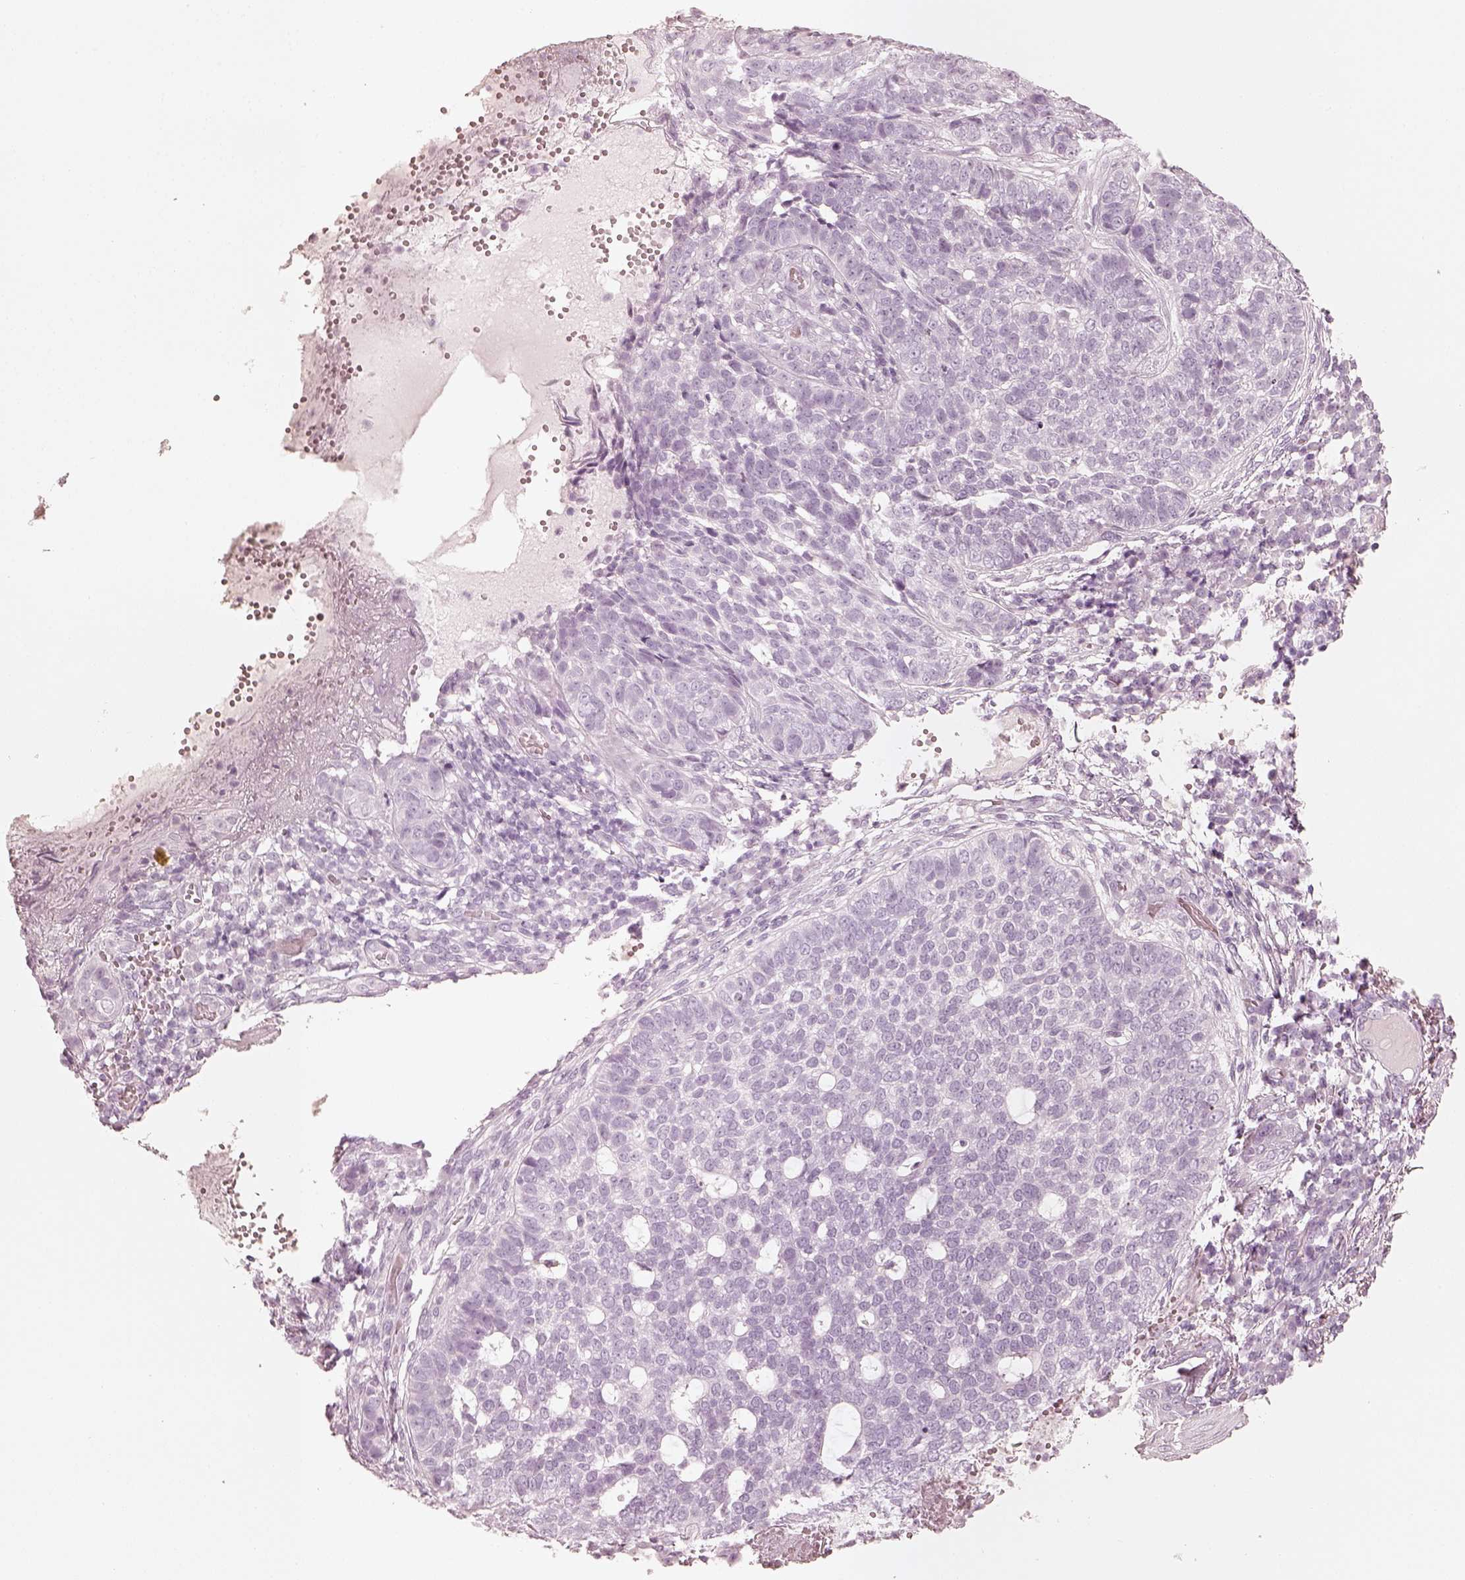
{"staining": {"intensity": "negative", "quantity": "none", "location": "none"}, "tissue": "skin cancer", "cell_type": "Tumor cells", "image_type": "cancer", "snomed": [{"axis": "morphology", "description": "Basal cell carcinoma"}, {"axis": "topography", "description": "Skin"}], "caption": "Immunohistochemical staining of skin basal cell carcinoma displays no significant expression in tumor cells.", "gene": "KRT72", "patient": {"sex": "female", "age": 69}}